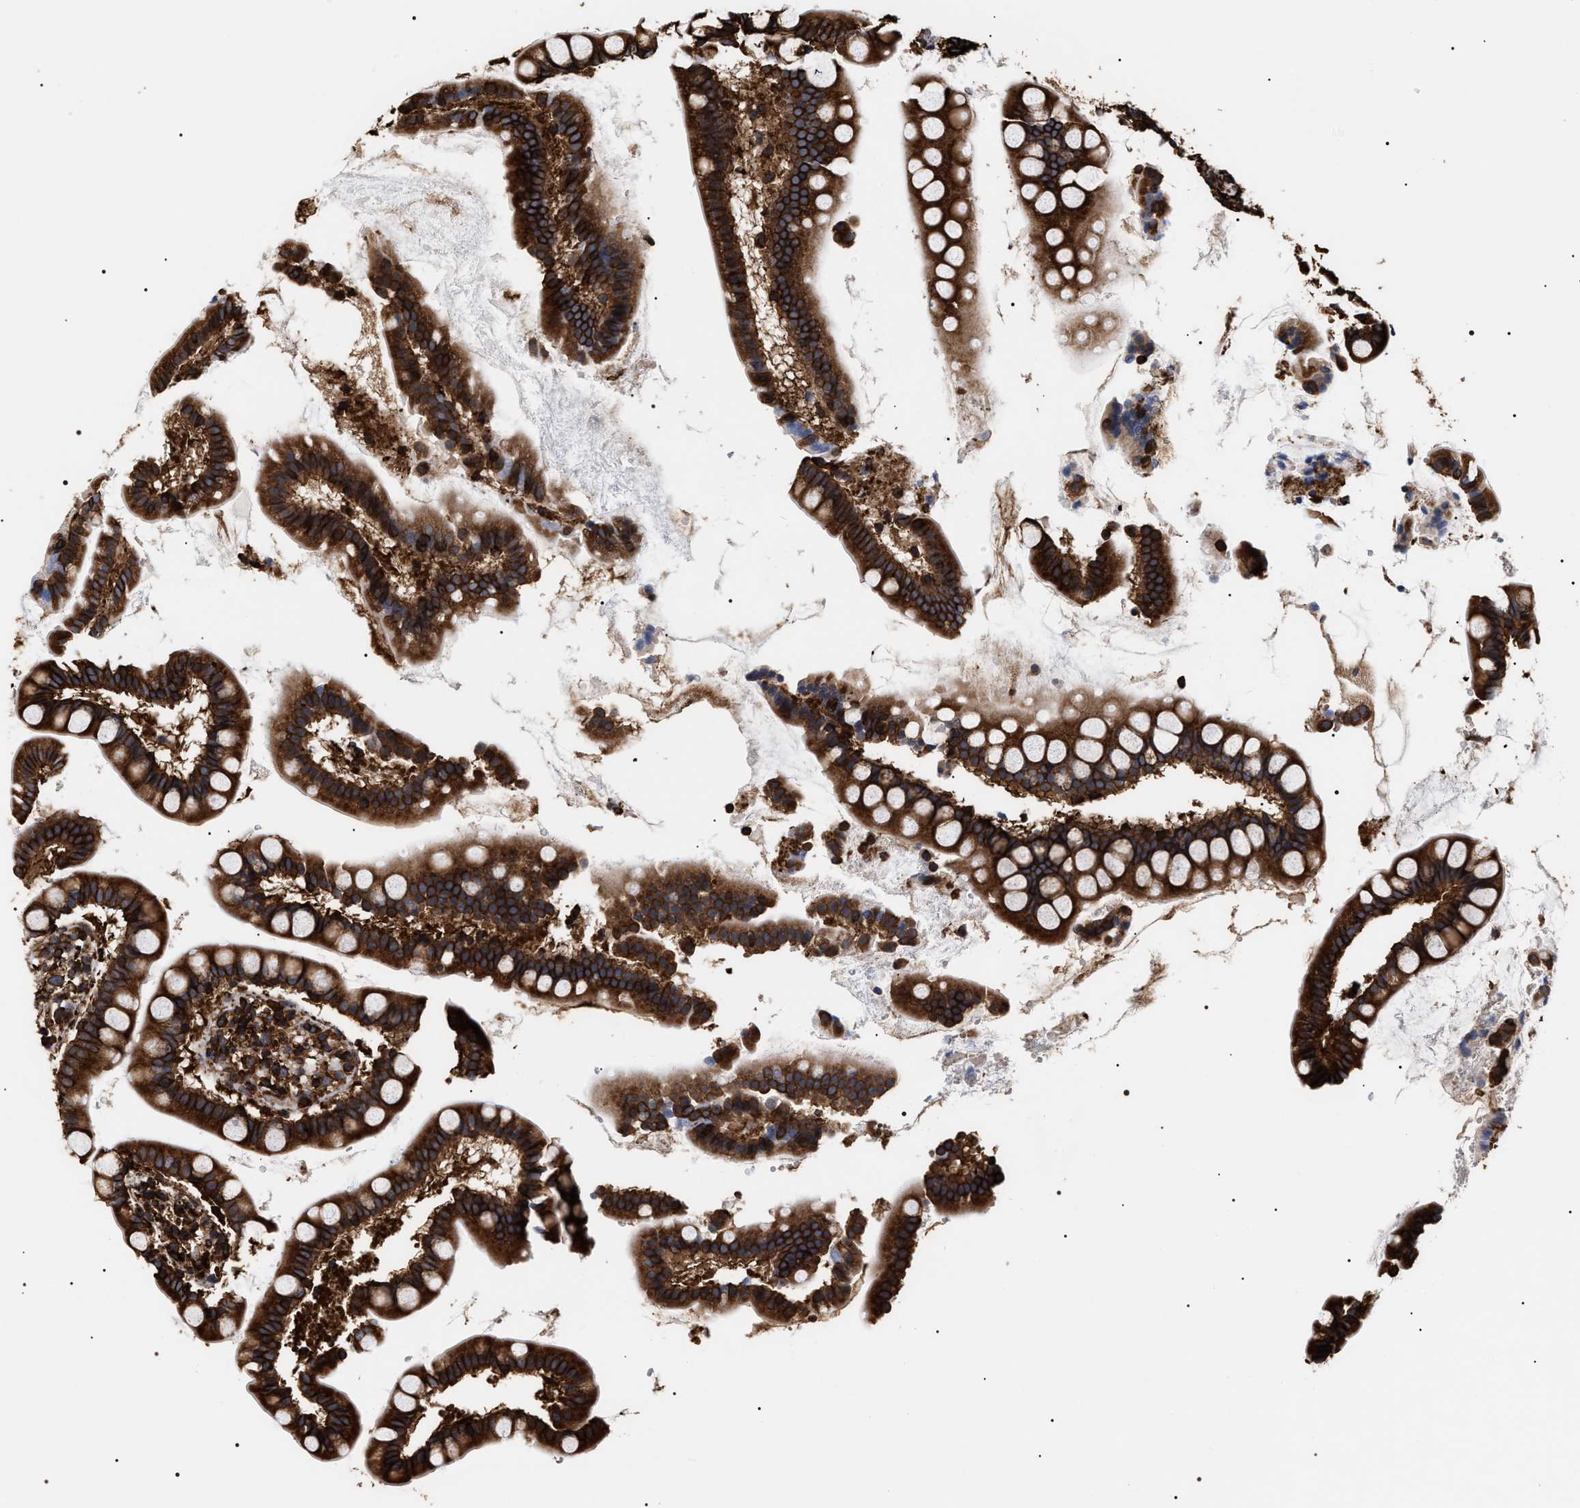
{"staining": {"intensity": "strong", "quantity": ">75%", "location": "cytoplasmic/membranous"}, "tissue": "small intestine", "cell_type": "Glandular cells", "image_type": "normal", "snomed": [{"axis": "morphology", "description": "Normal tissue, NOS"}, {"axis": "topography", "description": "Small intestine"}], "caption": "About >75% of glandular cells in unremarkable small intestine exhibit strong cytoplasmic/membranous protein expression as visualized by brown immunohistochemical staining.", "gene": "SERBP1", "patient": {"sex": "female", "age": 84}}